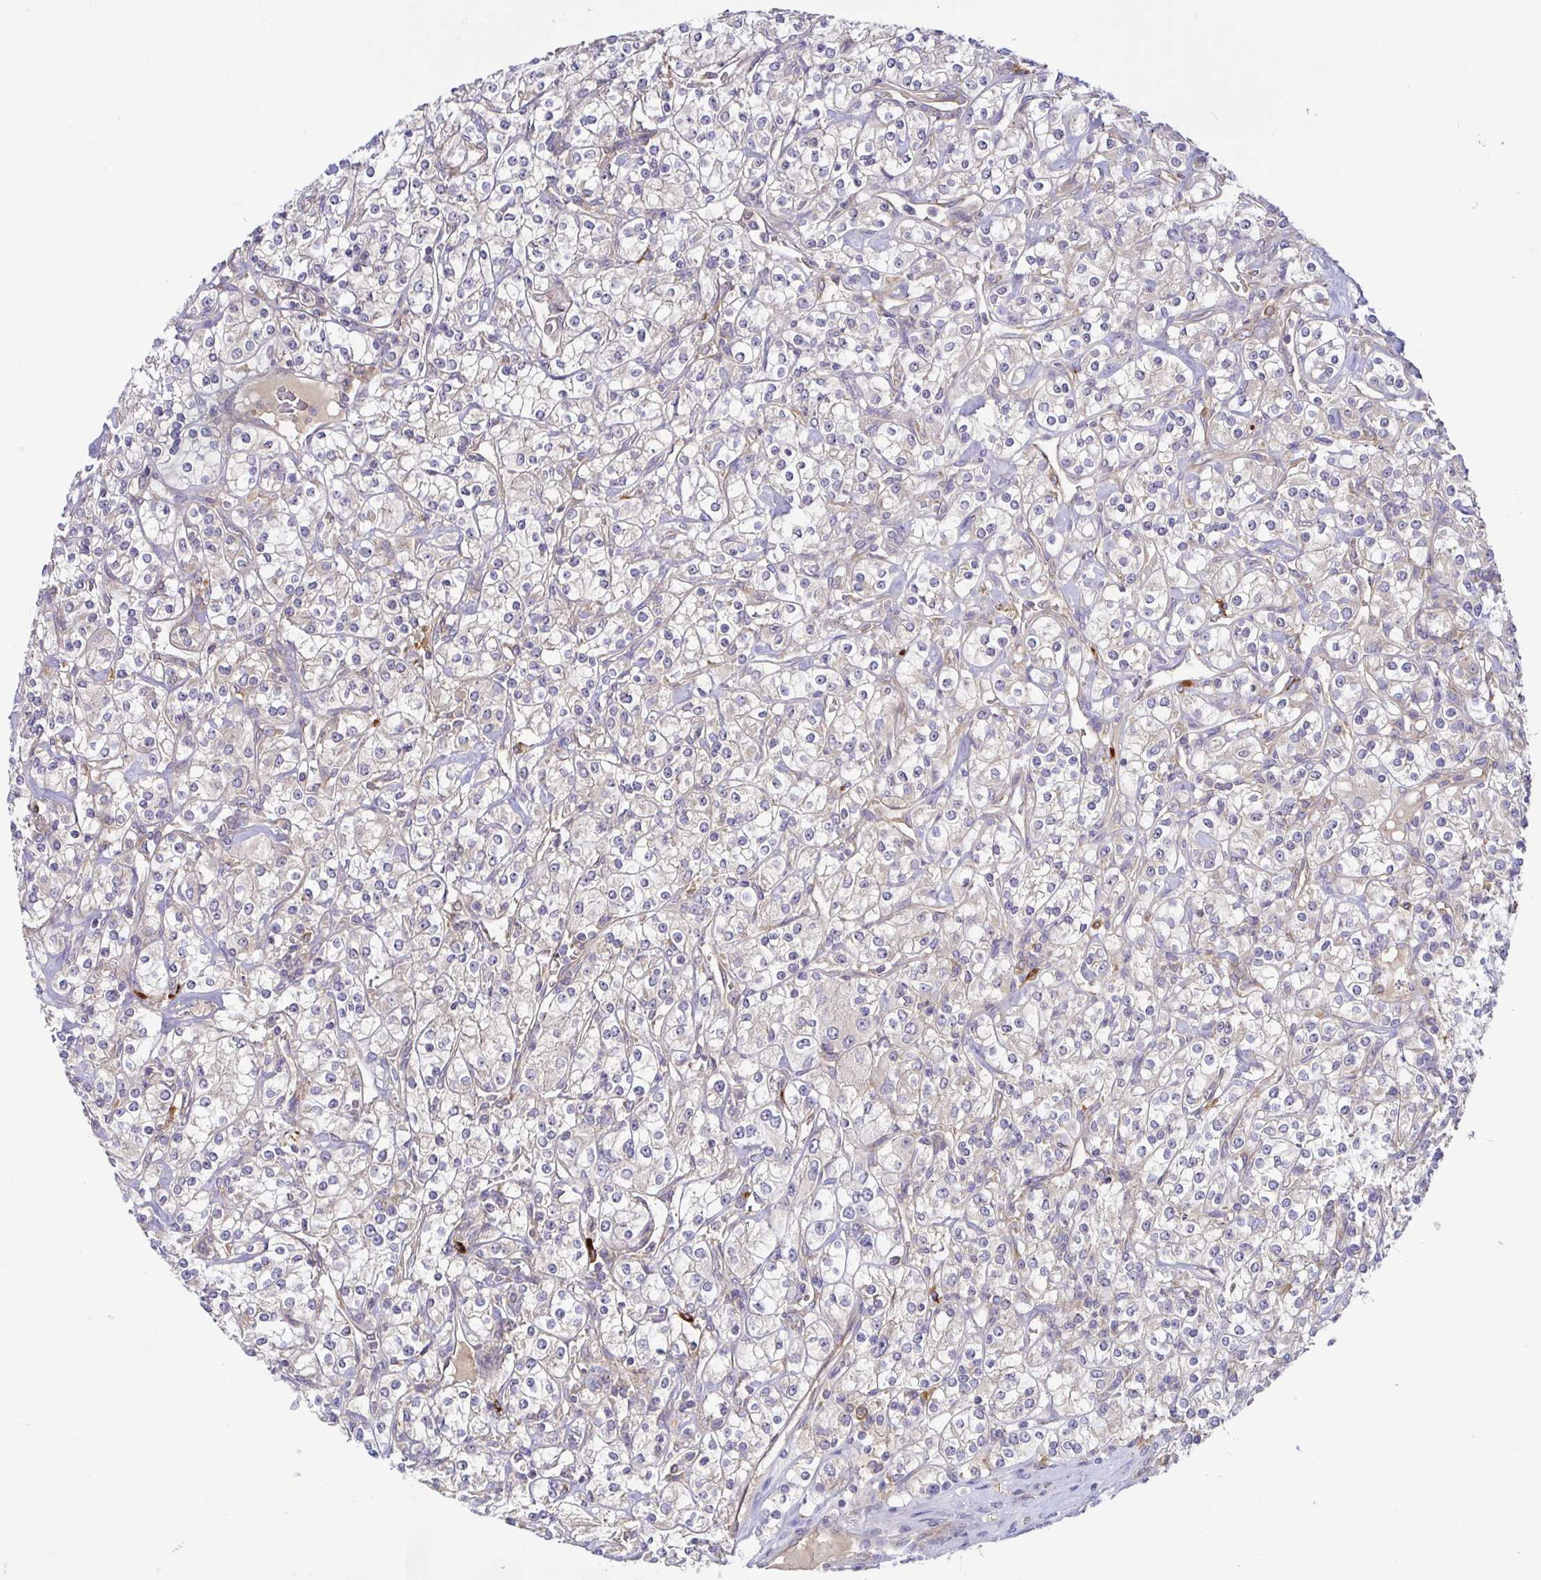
{"staining": {"intensity": "negative", "quantity": "none", "location": "none"}, "tissue": "renal cancer", "cell_type": "Tumor cells", "image_type": "cancer", "snomed": [{"axis": "morphology", "description": "Adenocarcinoma, NOS"}, {"axis": "topography", "description": "Kidney"}], "caption": "The immunohistochemistry photomicrograph has no significant staining in tumor cells of adenocarcinoma (renal) tissue.", "gene": "SNX8", "patient": {"sex": "male", "age": 77}}